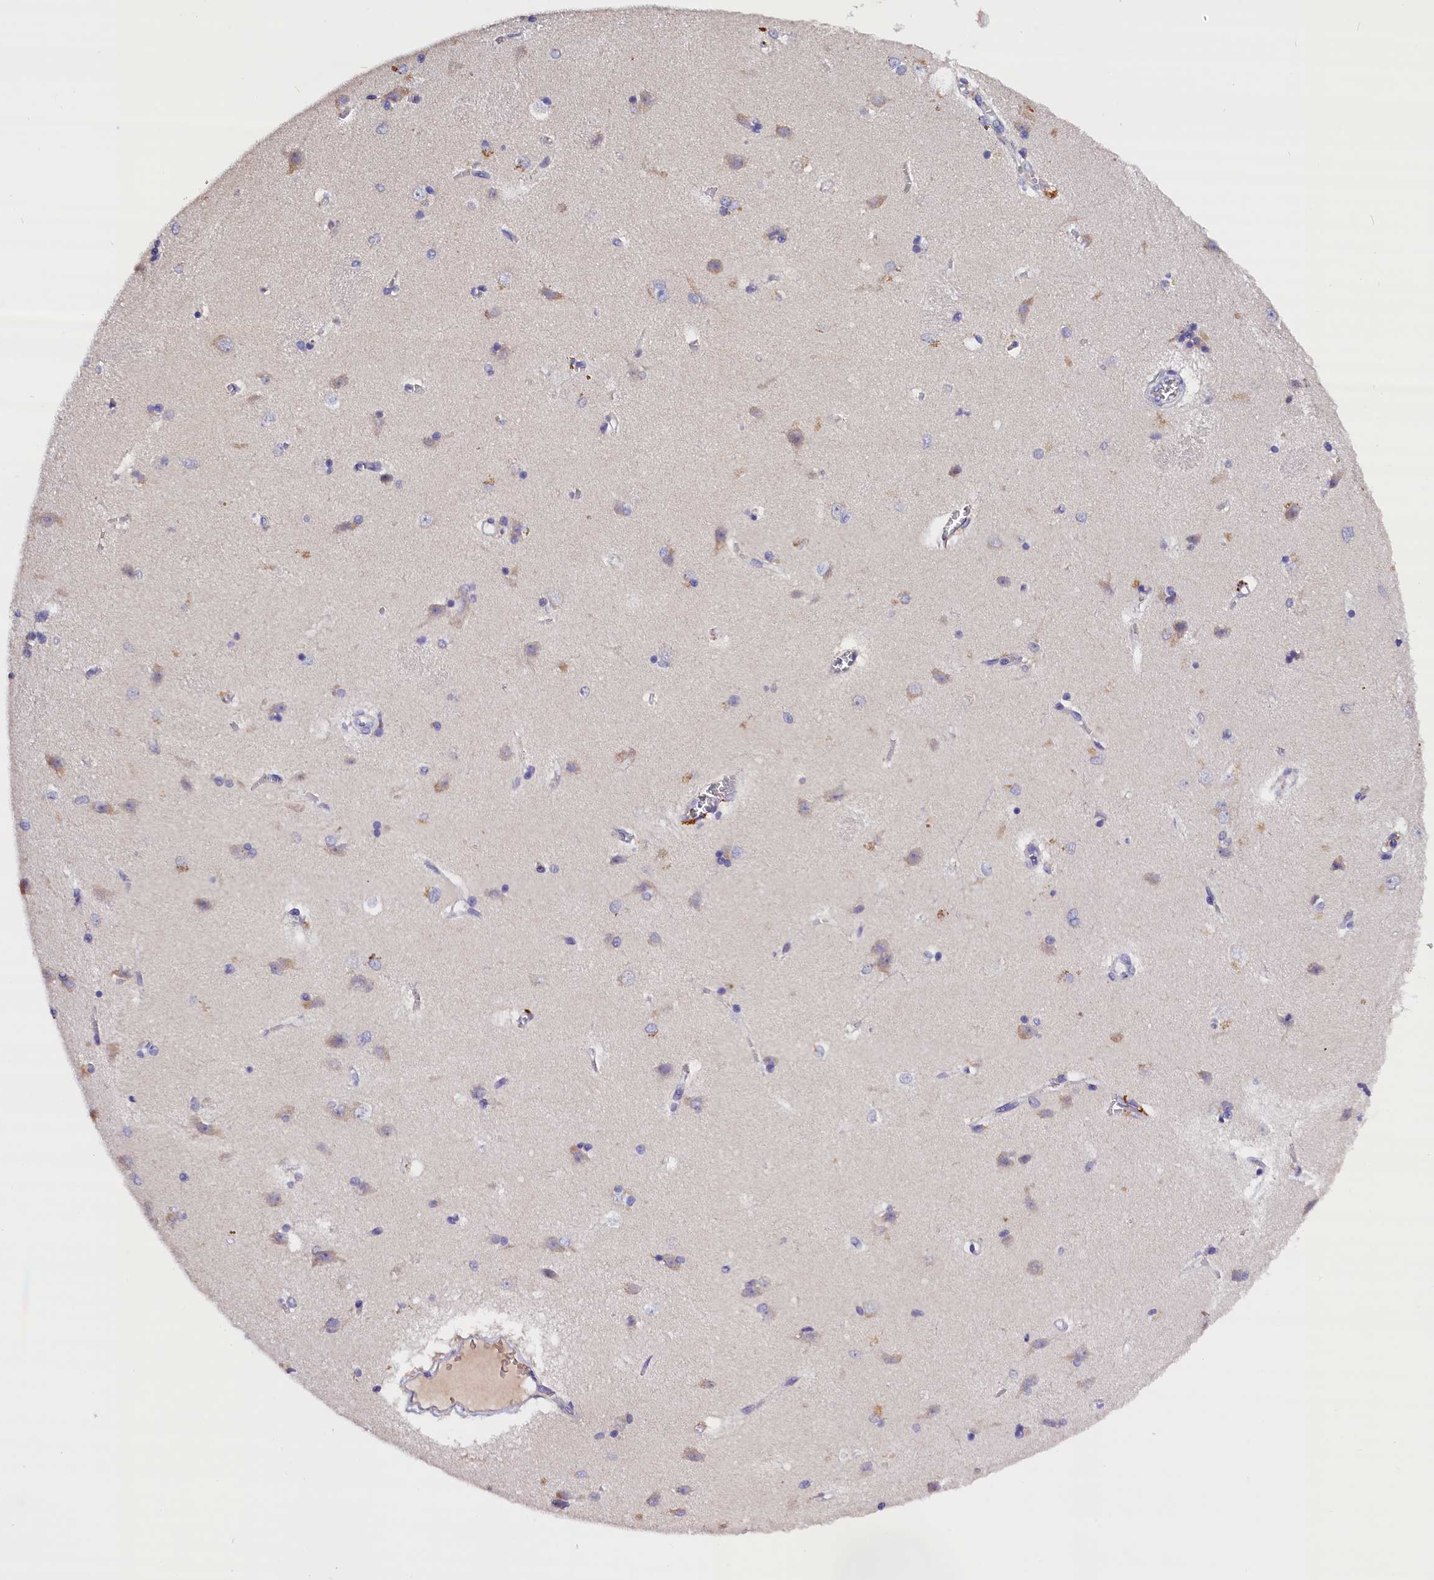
{"staining": {"intensity": "negative", "quantity": "none", "location": "none"}, "tissue": "caudate", "cell_type": "Glial cells", "image_type": "normal", "snomed": [{"axis": "morphology", "description": "Normal tissue, NOS"}, {"axis": "topography", "description": "Lateral ventricle wall"}], "caption": "Caudate stained for a protein using immunohistochemistry exhibits no positivity glial cells.", "gene": "BTBD9", "patient": {"sex": "male", "age": 37}}